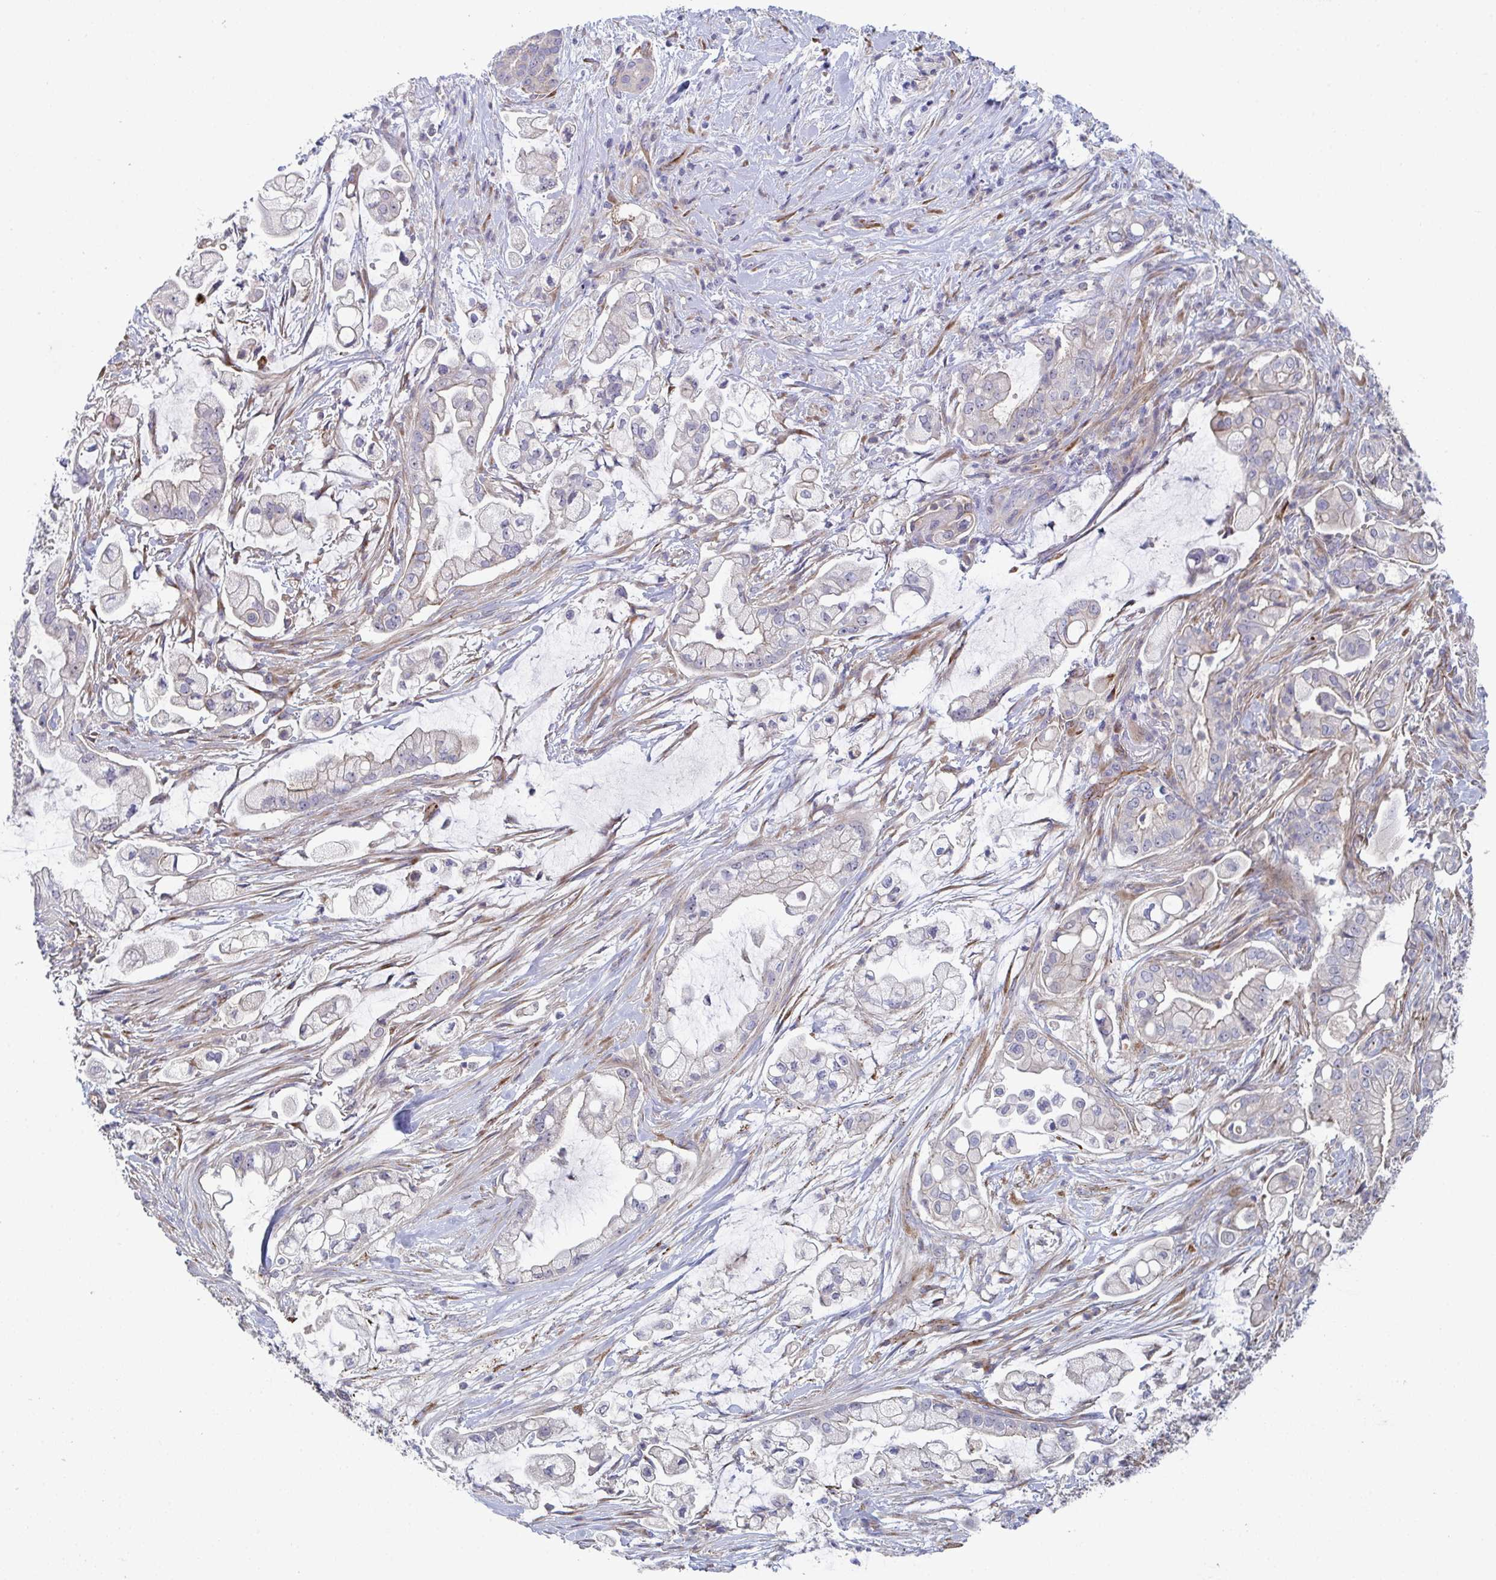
{"staining": {"intensity": "negative", "quantity": "none", "location": "none"}, "tissue": "pancreatic cancer", "cell_type": "Tumor cells", "image_type": "cancer", "snomed": [{"axis": "morphology", "description": "Adenocarcinoma, NOS"}, {"axis": "topography", "description": "Pancreas"}], "caption": "This is an immunohistochemistry histopathology image of adenocarcinoma (pancreatic). There is no positivity in tumor cells.", "gene": "ST14", "patient": {"sex": "female", "age": 69}}